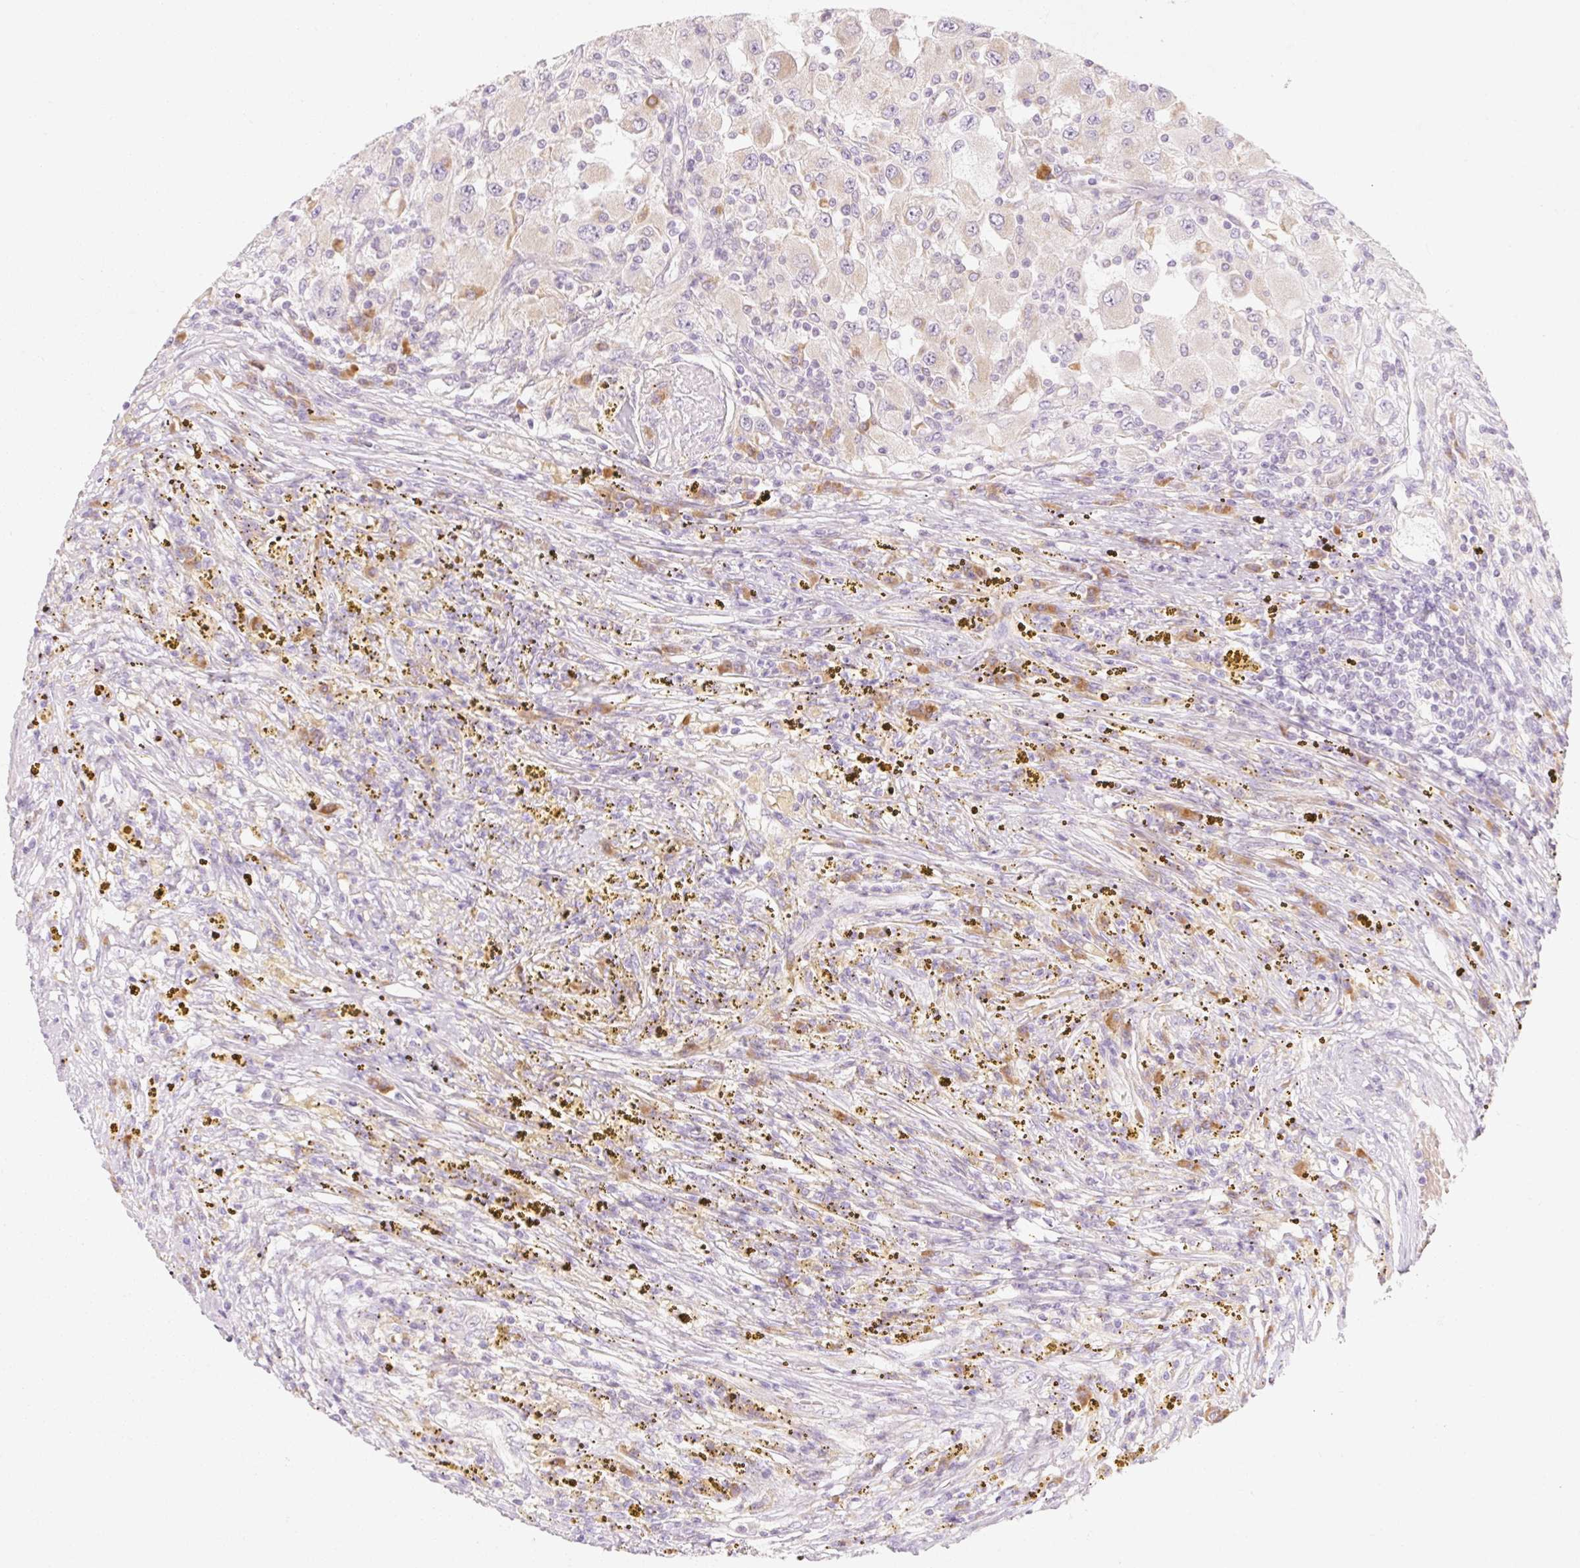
{"staining": {"intensity": "weak", "quantity": "<25%", "location": "cytoplasmic/membranous"}, "tissue": "renal cancer", "cell_type": "Tumor cells", "image_type": "cancer", "snomed": [{"axis": "morphology", "description": "Adenocarcinoma, NOS"}, {"axis": "topography", "description": "Kidney"}], "caption": "Renal cancer (adenocarcinoma) was stained to show a protein in brown. There is no significant expression in tumor cells.", "gene": "MYO1D", "patient": {"sex": "female", "age": 67}}